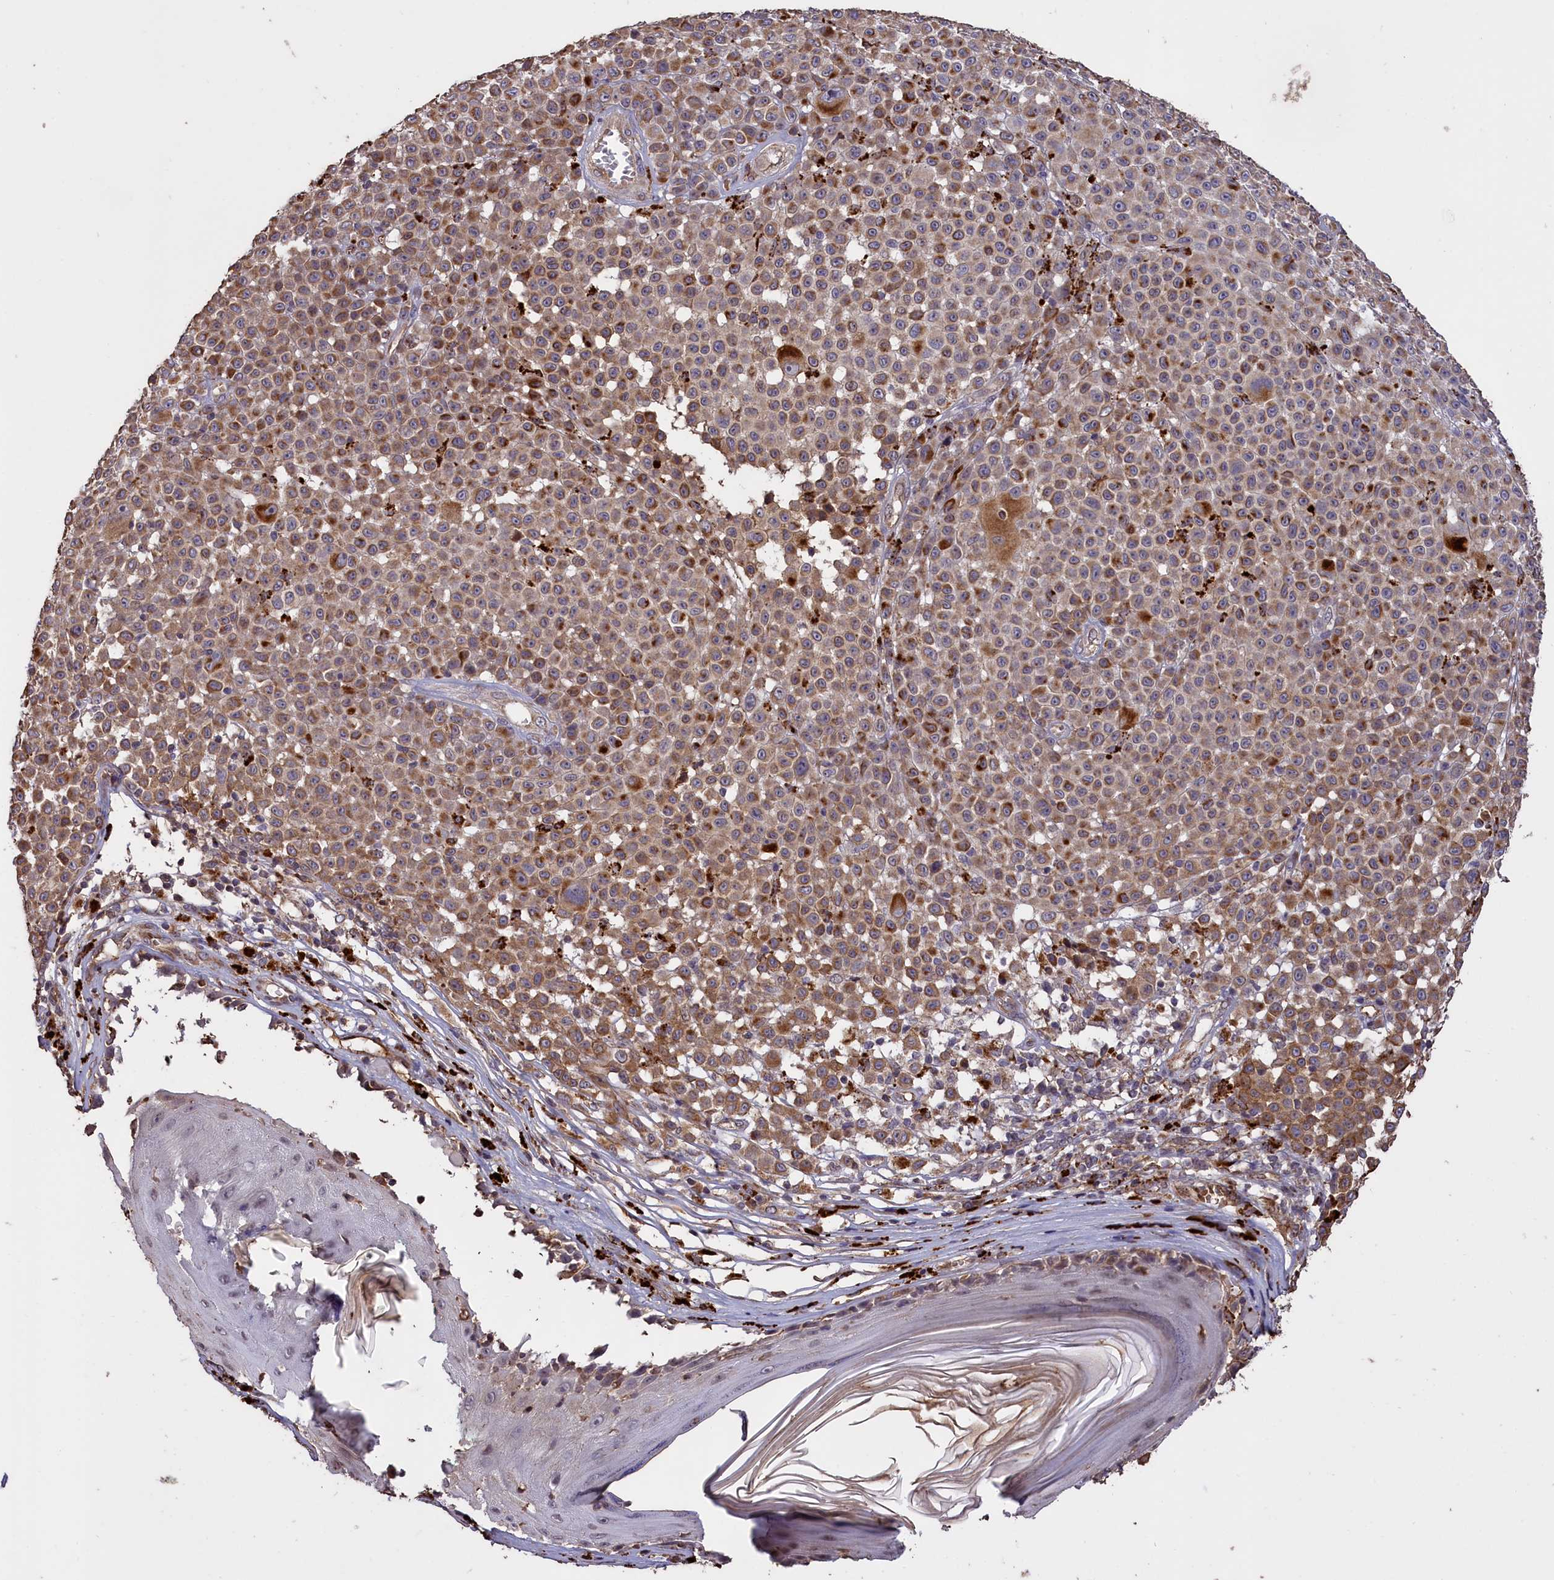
{"staining": {"intensity": "moderate", "quantity": ">75%", "location": "cytoplasmic/membranous"}, "tissue": "melanoma", "cell_type": "Tumor cells", "image_type": "cancer", "snomed": [{"axis": "morphology", "description": "Malignant melanoma, NOS"}, {"axis": "topography", "description": "Skin"}], "caption": "Brown immunohistochemical staining in human melanoma demonstrates moderate cytoplasmic/membranous staining in approximately >75% of tumor cells. (DAB IHC, brown staining for protein, blue staining for nuclei).", "gene": "CLRN2", "patient": {"sex": "female", "age": 94}}